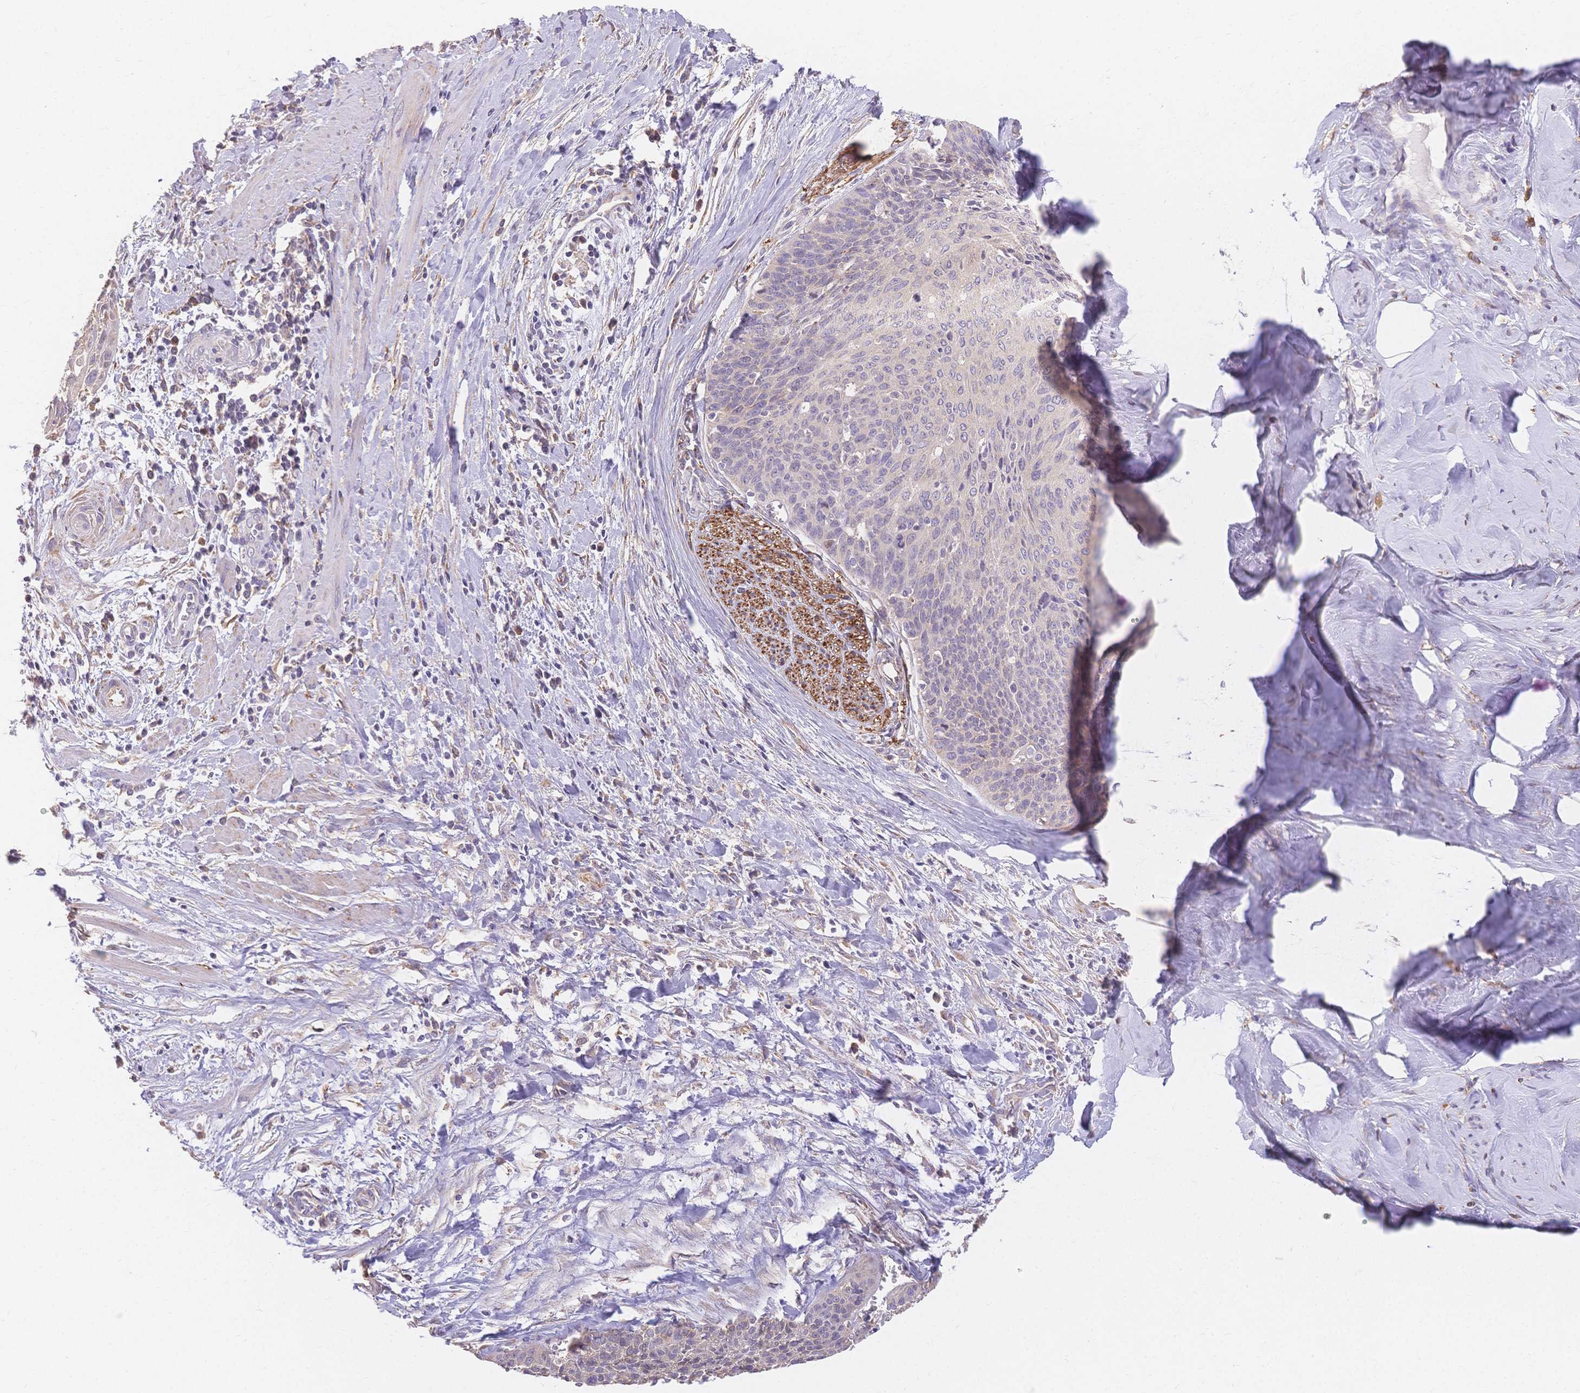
{"staining": {"intensity": "weak", "quantity": "<25%", "location": "cytoplasmic/membranous"}, "tissue": "cervical cancer", "cell_type": "Tumor cells", "image_type": "cancer", "snomed": [{"axis": "morphology", "description": "Squamous cell carcinoma, NOS"}, {"axis": "topography", "description": "Cervix"}], "caption": "Cervical cancer was stained to show a protein in brown. There is no significant expression in tumor cells.", "gene": "HS3ST5", "patient": {"sex": "female", "age": 55}}